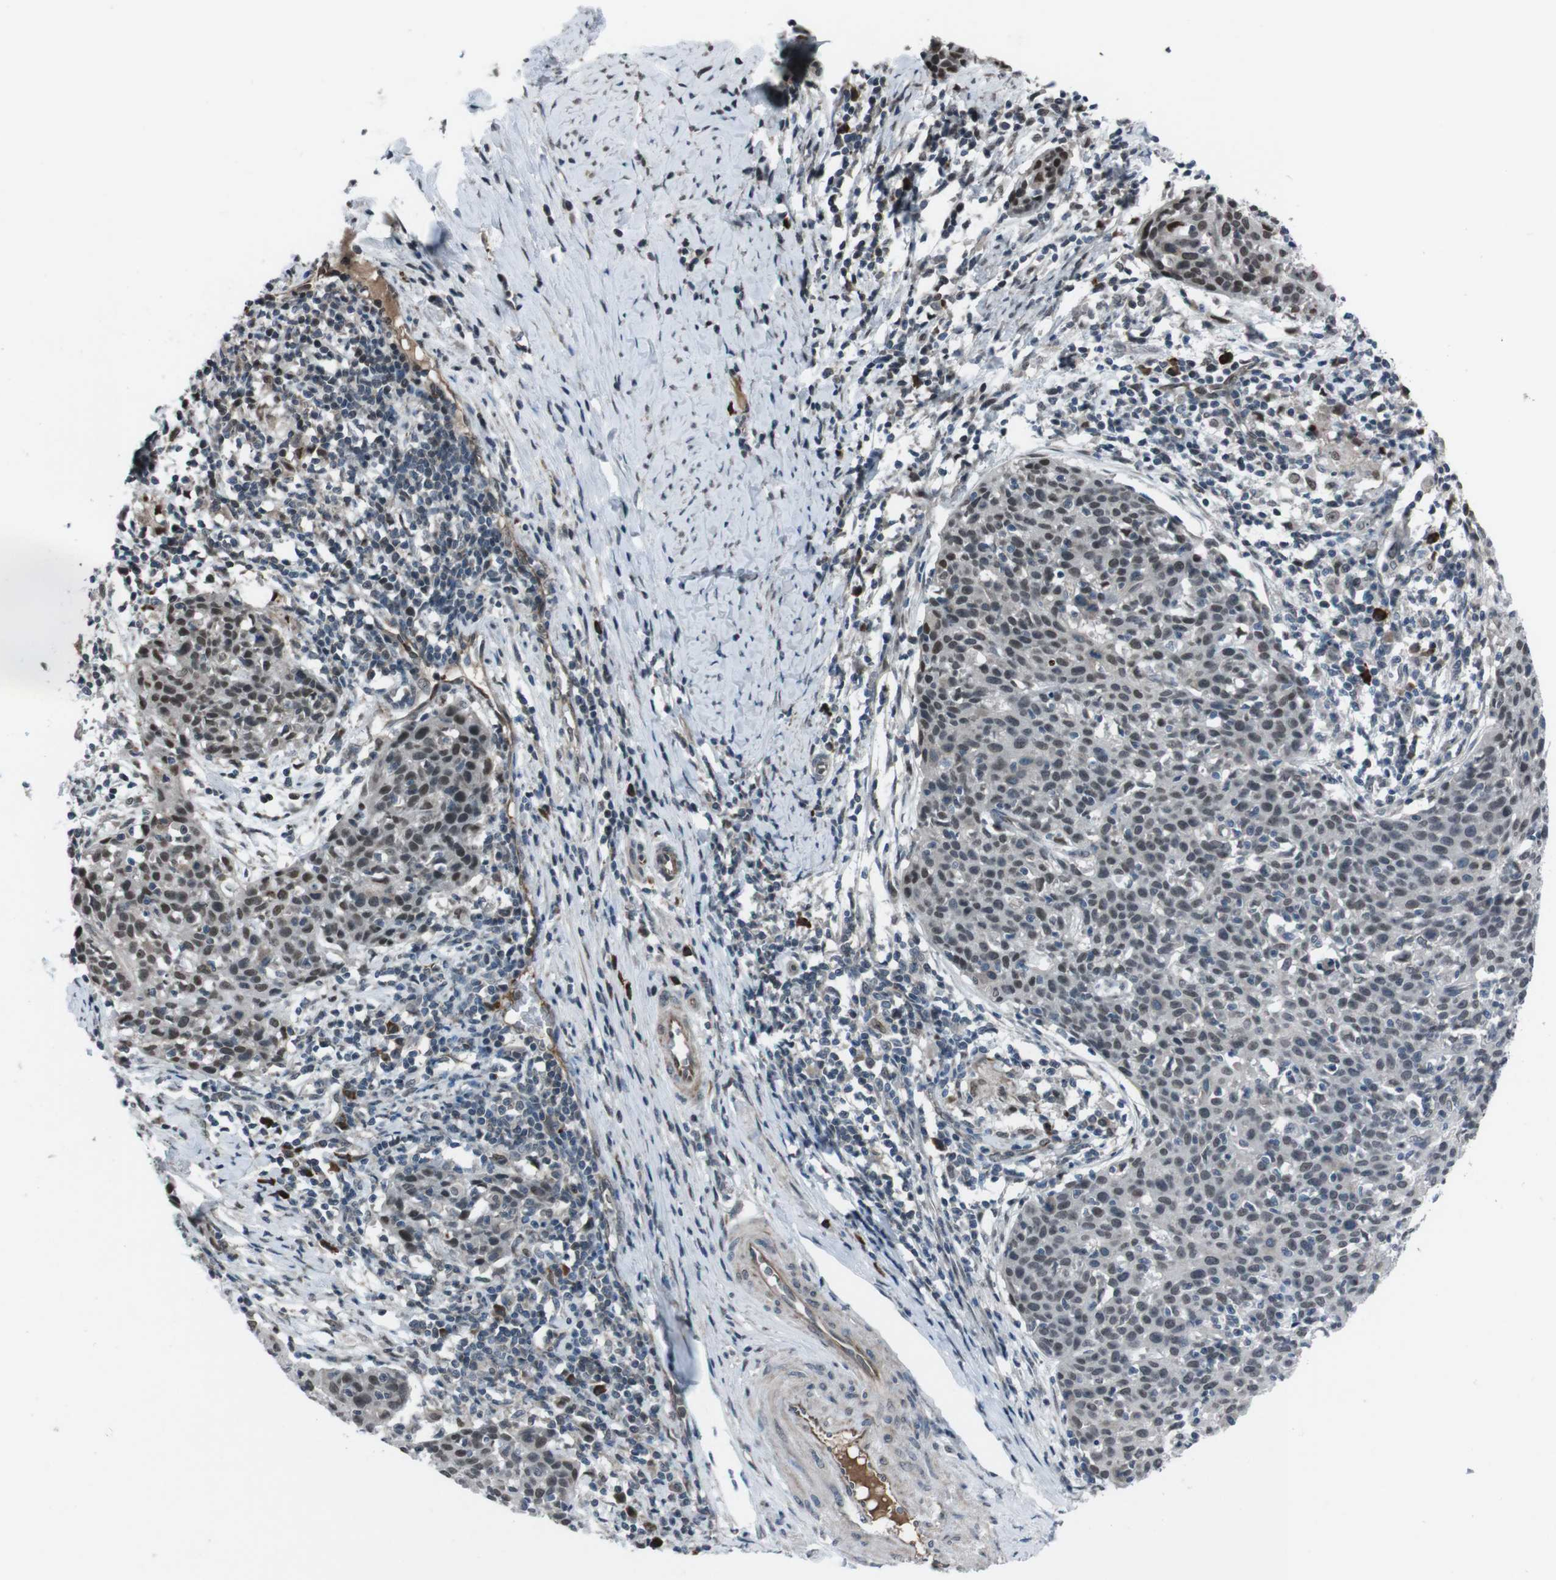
{"staining": {"intensity": "moderate", "quantity": "<25%", "location": "nuclear"}, "tissue": "cervical cancer", "cell_type": "Tumor cells", "image_type": "cancer", "snomed": [{"axis": "morphology", "description": "Squamous cell carcinoma, NOS"}, {"axis": "topography", "description": "Cervix"}], "caption": "Immunohistochemical staining of human cervical cancer (squamous cell carcinoma) displays moderate nuclear protein expression in approximately <25% of tumor cells. The staining was performed using DAB (3,3'-diaminobenzidine), with brown indicating positive protein expression. Nuclei are stained blue with hematoxylin.", "gene": "SS18L1", "patient": {"sex": "female", "age": 38}}